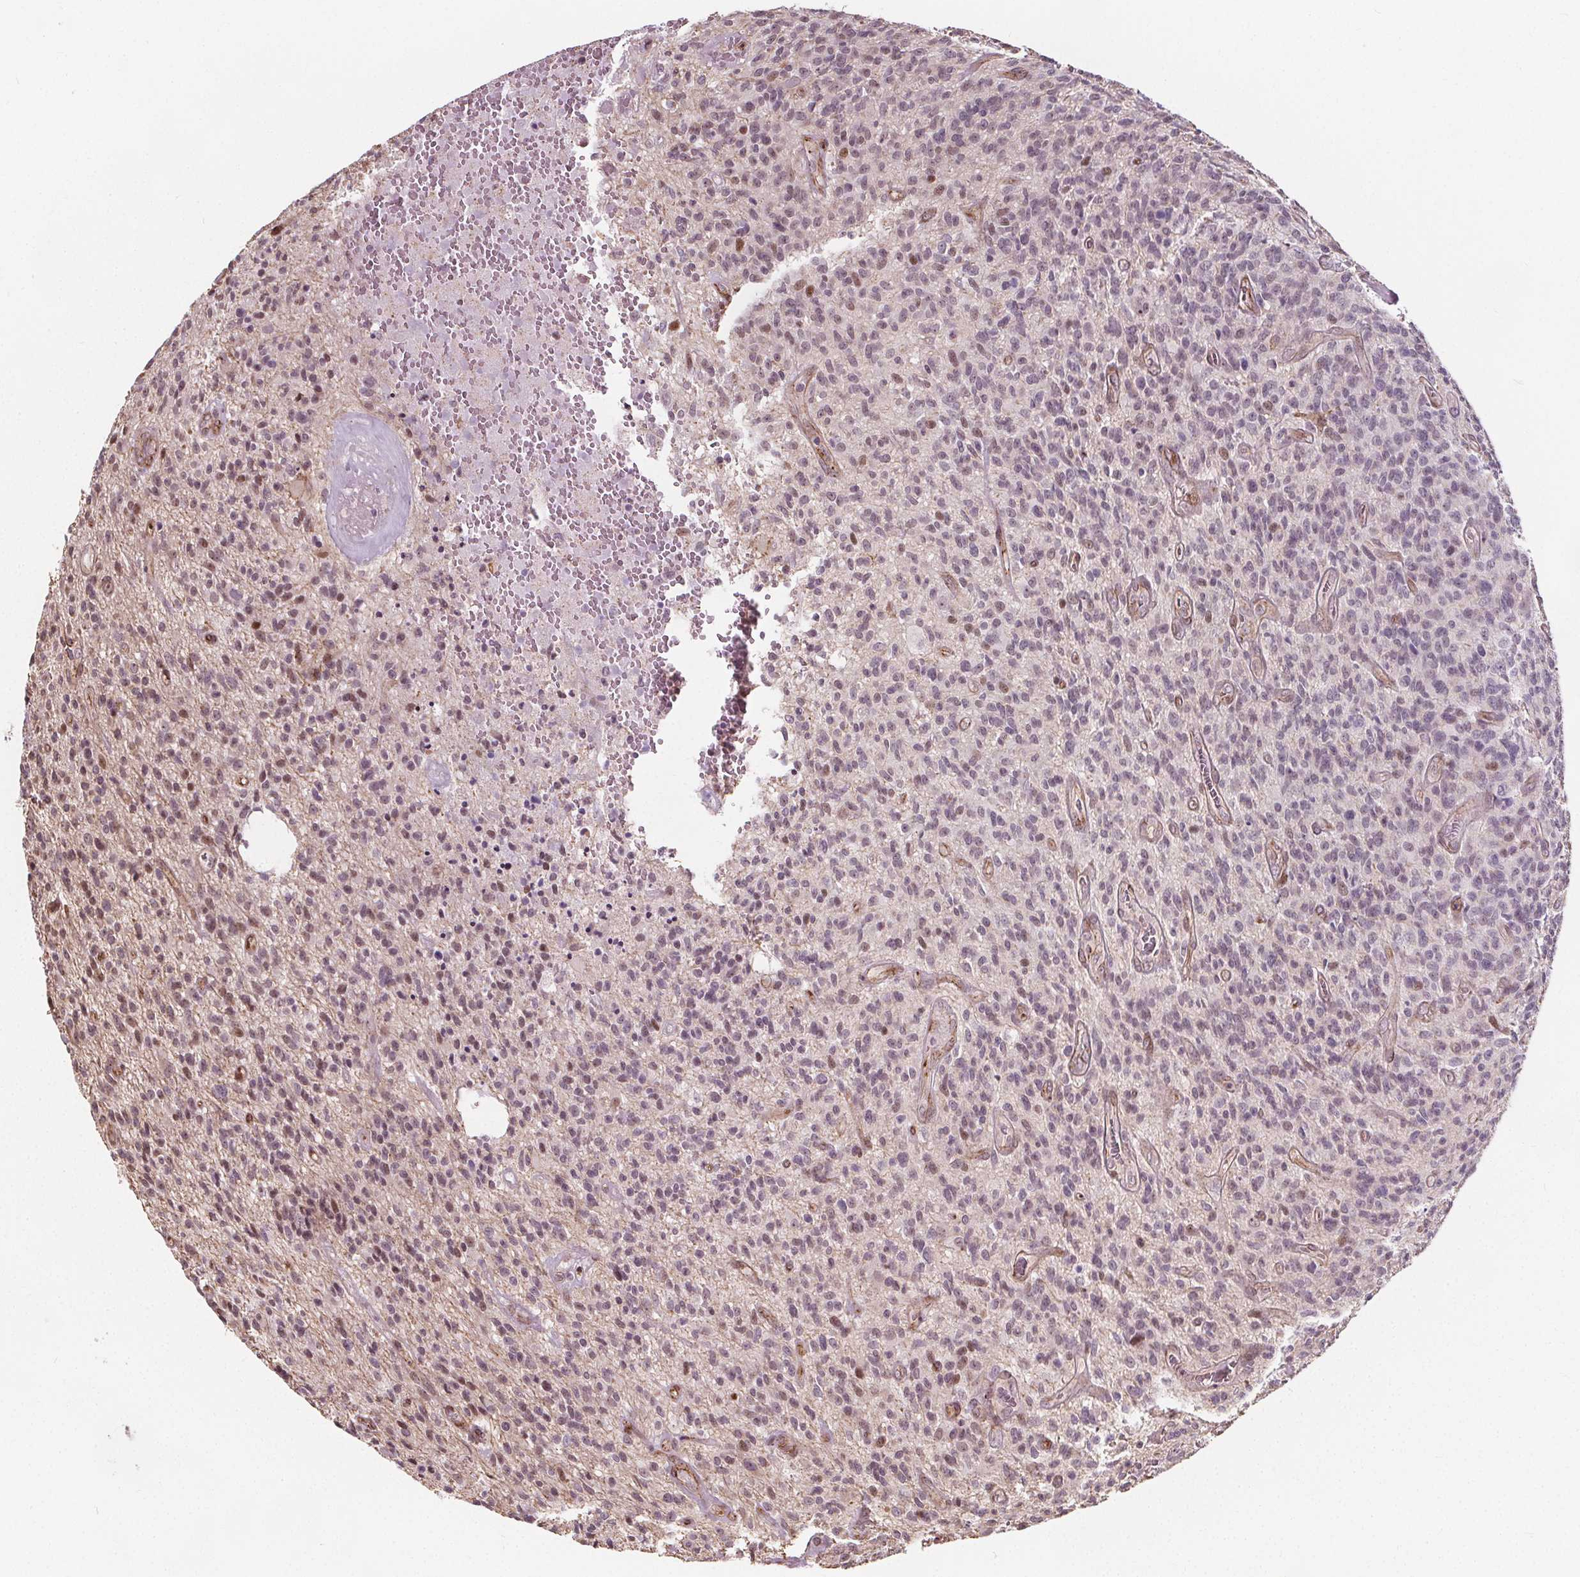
{"staining": {"intensity": "weak", "quantity": "<25%", "location": "nuclear"}, "tissue": "glioma", "cell_type": "Tumor cells", "image_type": "cancer", "snomed": [{"axis": "morphology", "description": "Glioma, malignant, High grade"}, {"axis": "topography", "description": "Brain"}], "caption": "Immunohistochemistry (IHC) photomicrograph of human glioma stained for a protein (brown), which reveals no staining in tumor cells. The staining is performed using DAB brown chromogen with nuclei counter-stained in using hematoxylin.", "gene": "HAS1", "patient": {"sex": "male", "age": 76}}